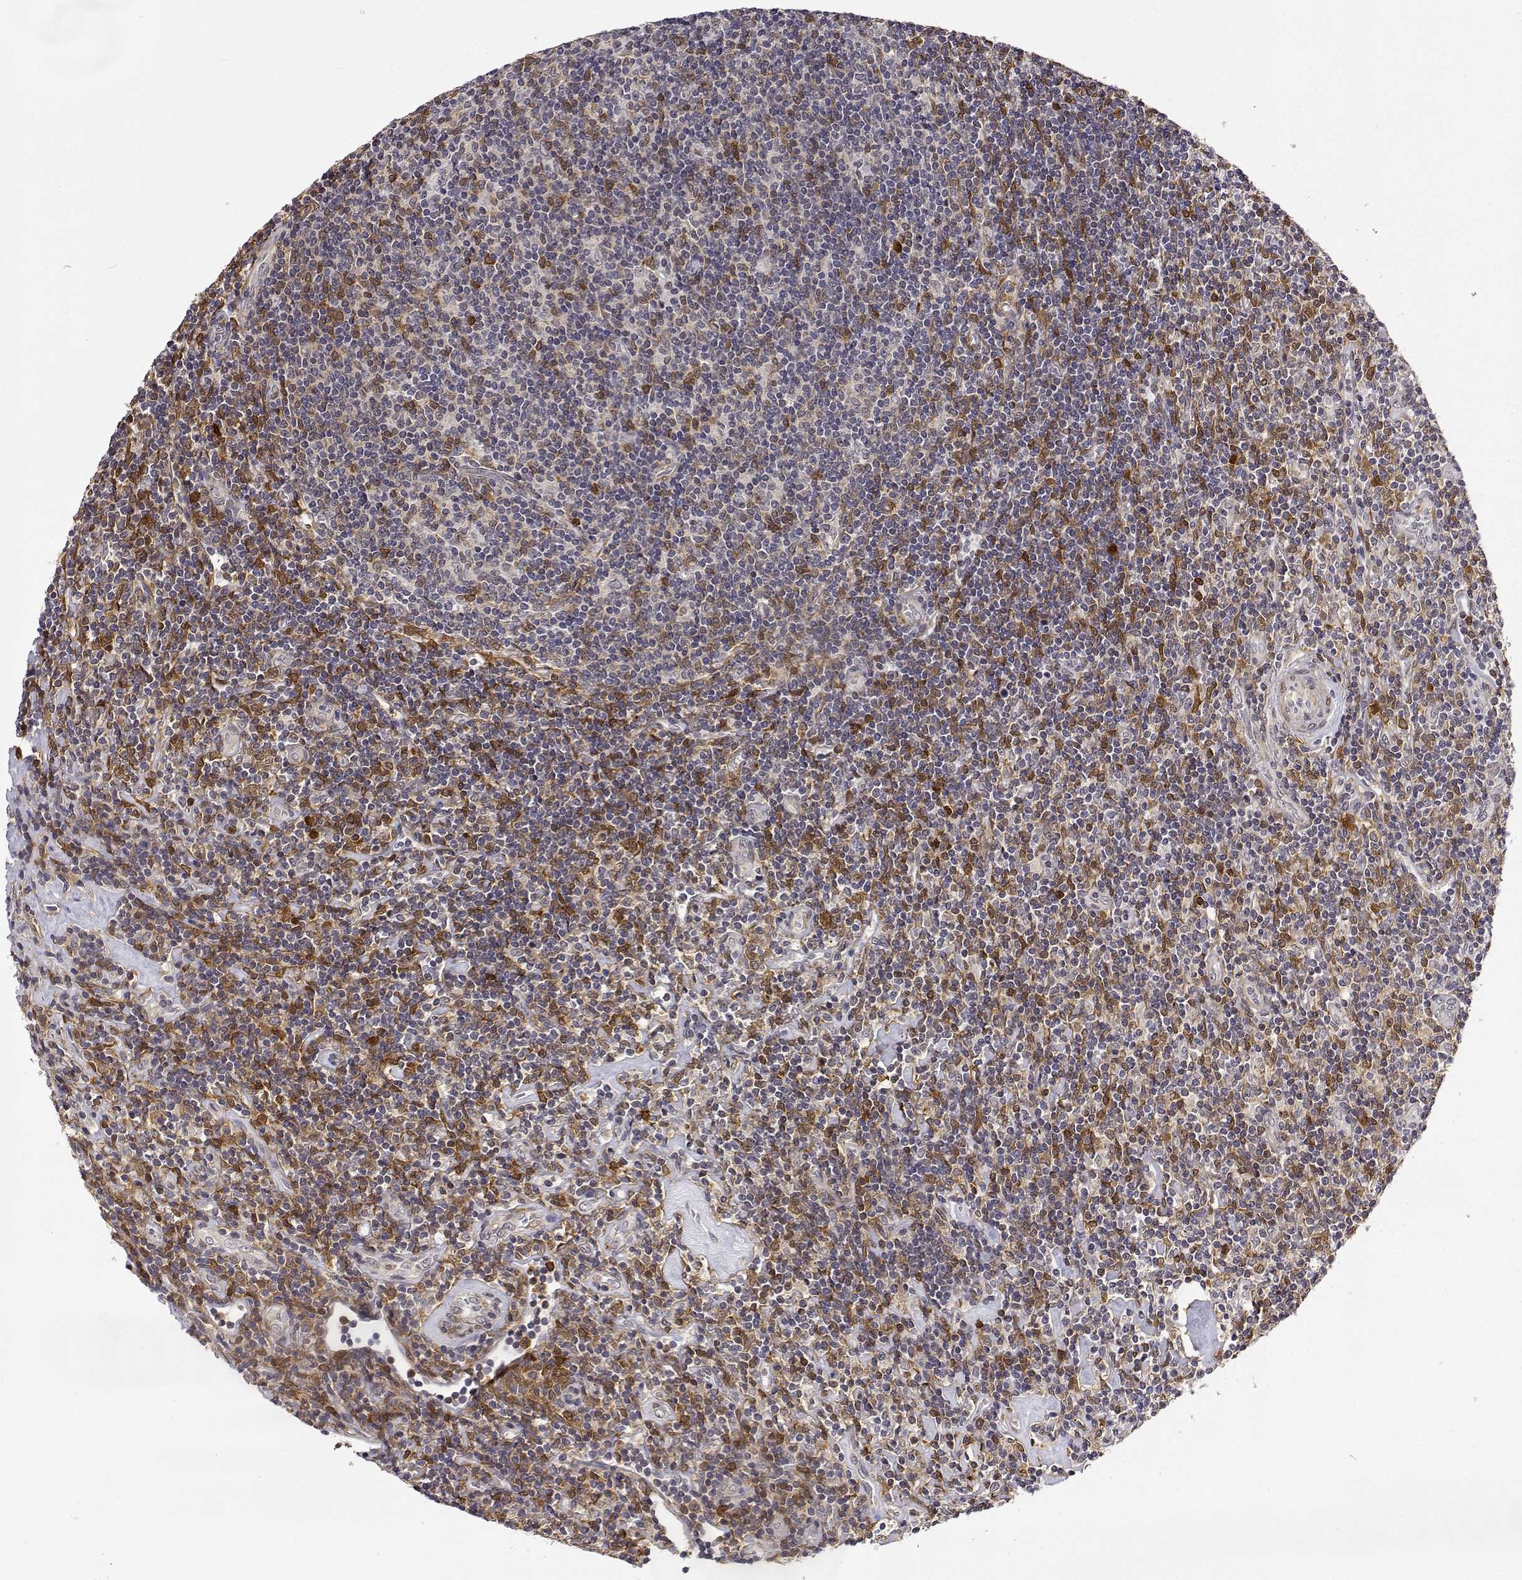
{"staining": {"intensity": "negative", "quantity": "none", "location": "none"}, "tissue": "lymphoma", "cell_type": "Tumor cells", "image_type": "cancer", "snomed": [{"axis": "morphology", "description": "Hodgkin's disease, NOS"}, {"axis": "topography", "description": "Lymph node"}], "caption": "Tumor cells are negative for protein expression in human Hodgkin's disease.", "gene": "PHGDH", "patient": {"sex": "male", "age": 40}}